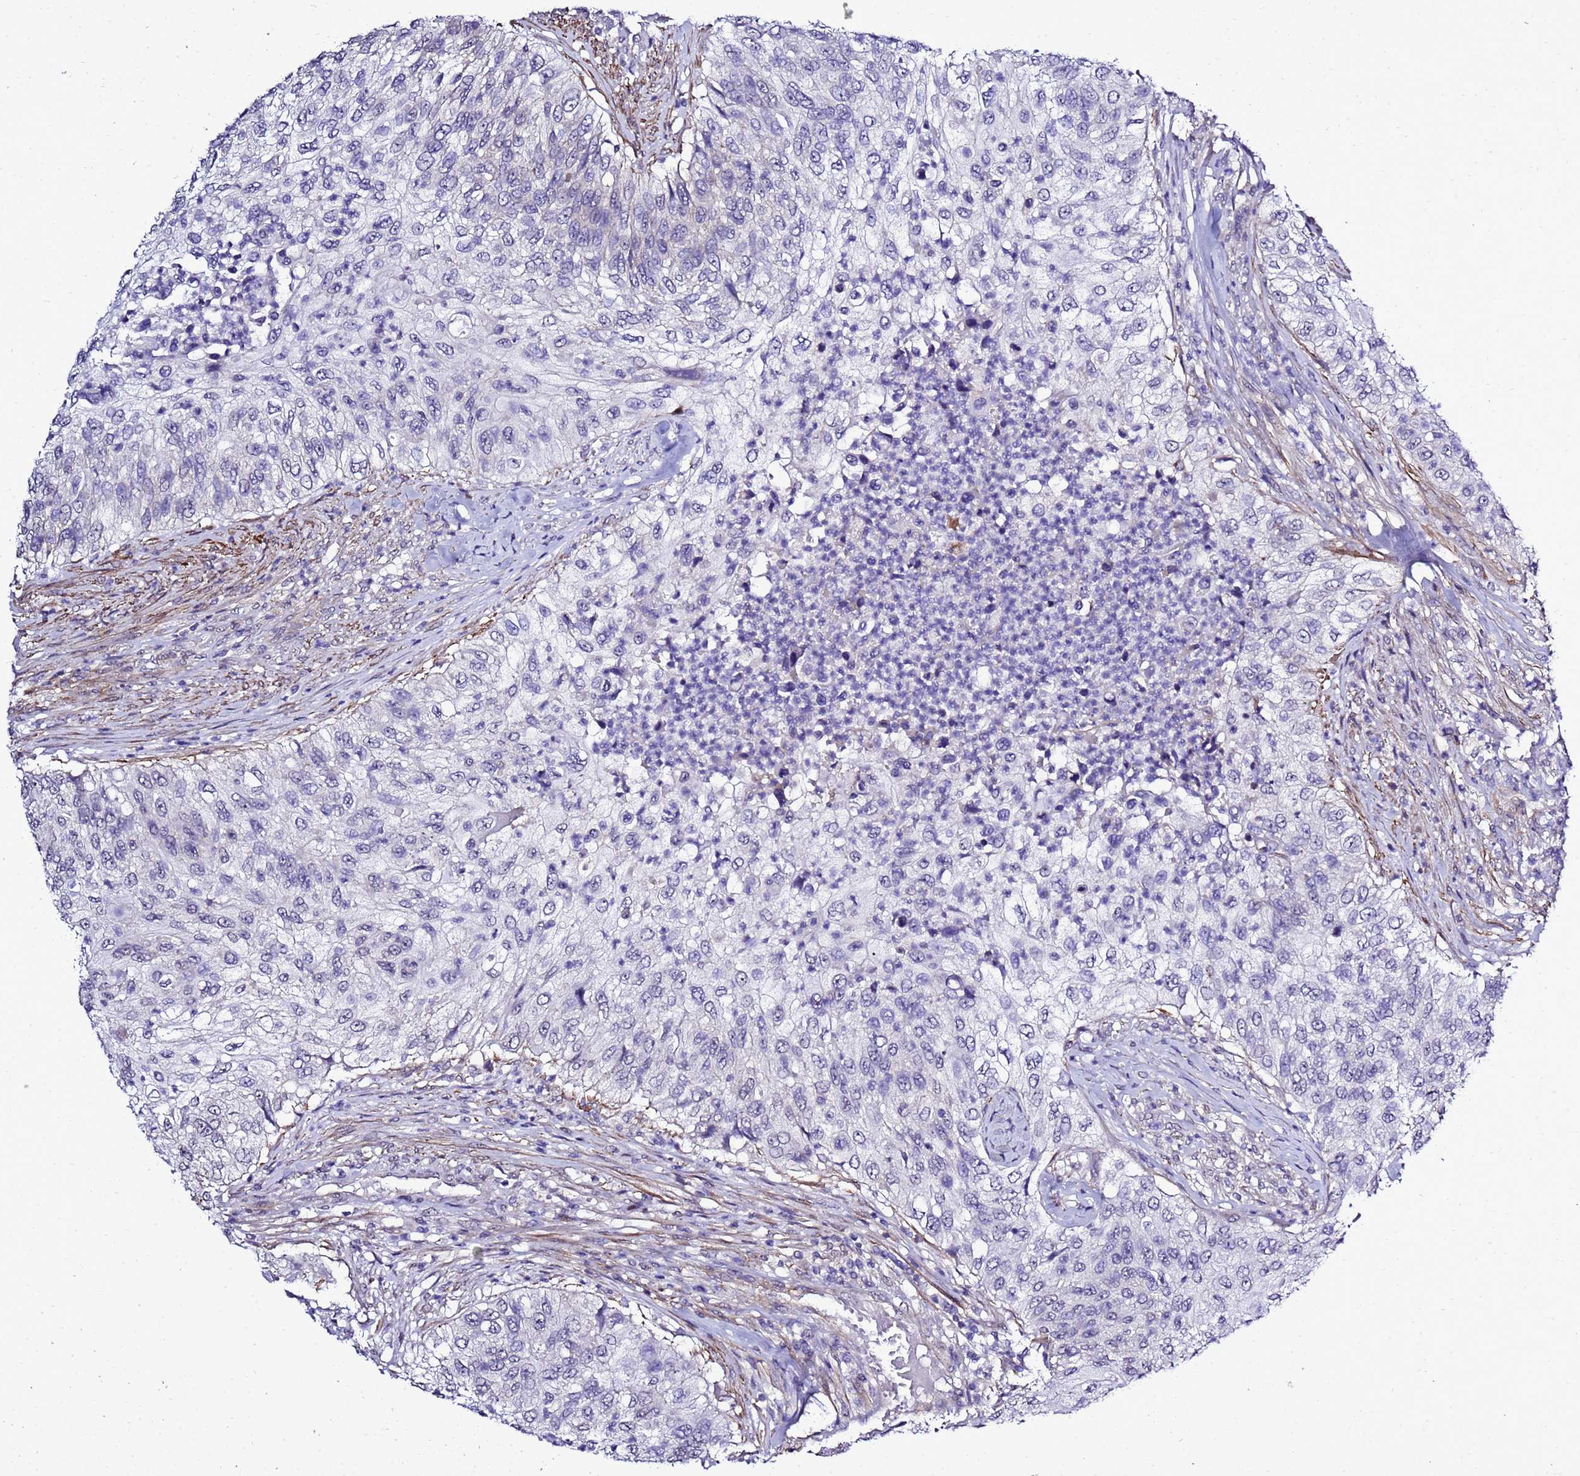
{"staining": {"intensity": "negative", "quantity": "none", "location": "none"}, "tissue": "urothelial cancer", "cell_type": "Tumor cells", "image_type": "cancer", "snomed": [{"axis": "morphology", "description": "Urothelial carcinoma, High grade"}, {"axis": "topography", "description": "Urinary bladder"}], "caption": "This is a image of immunohistochemistry staining of urothelial cancer, which shows no expression in tumor cells.", "gene": "GZF1", "patient": {"sex": "female", "age": 60}}